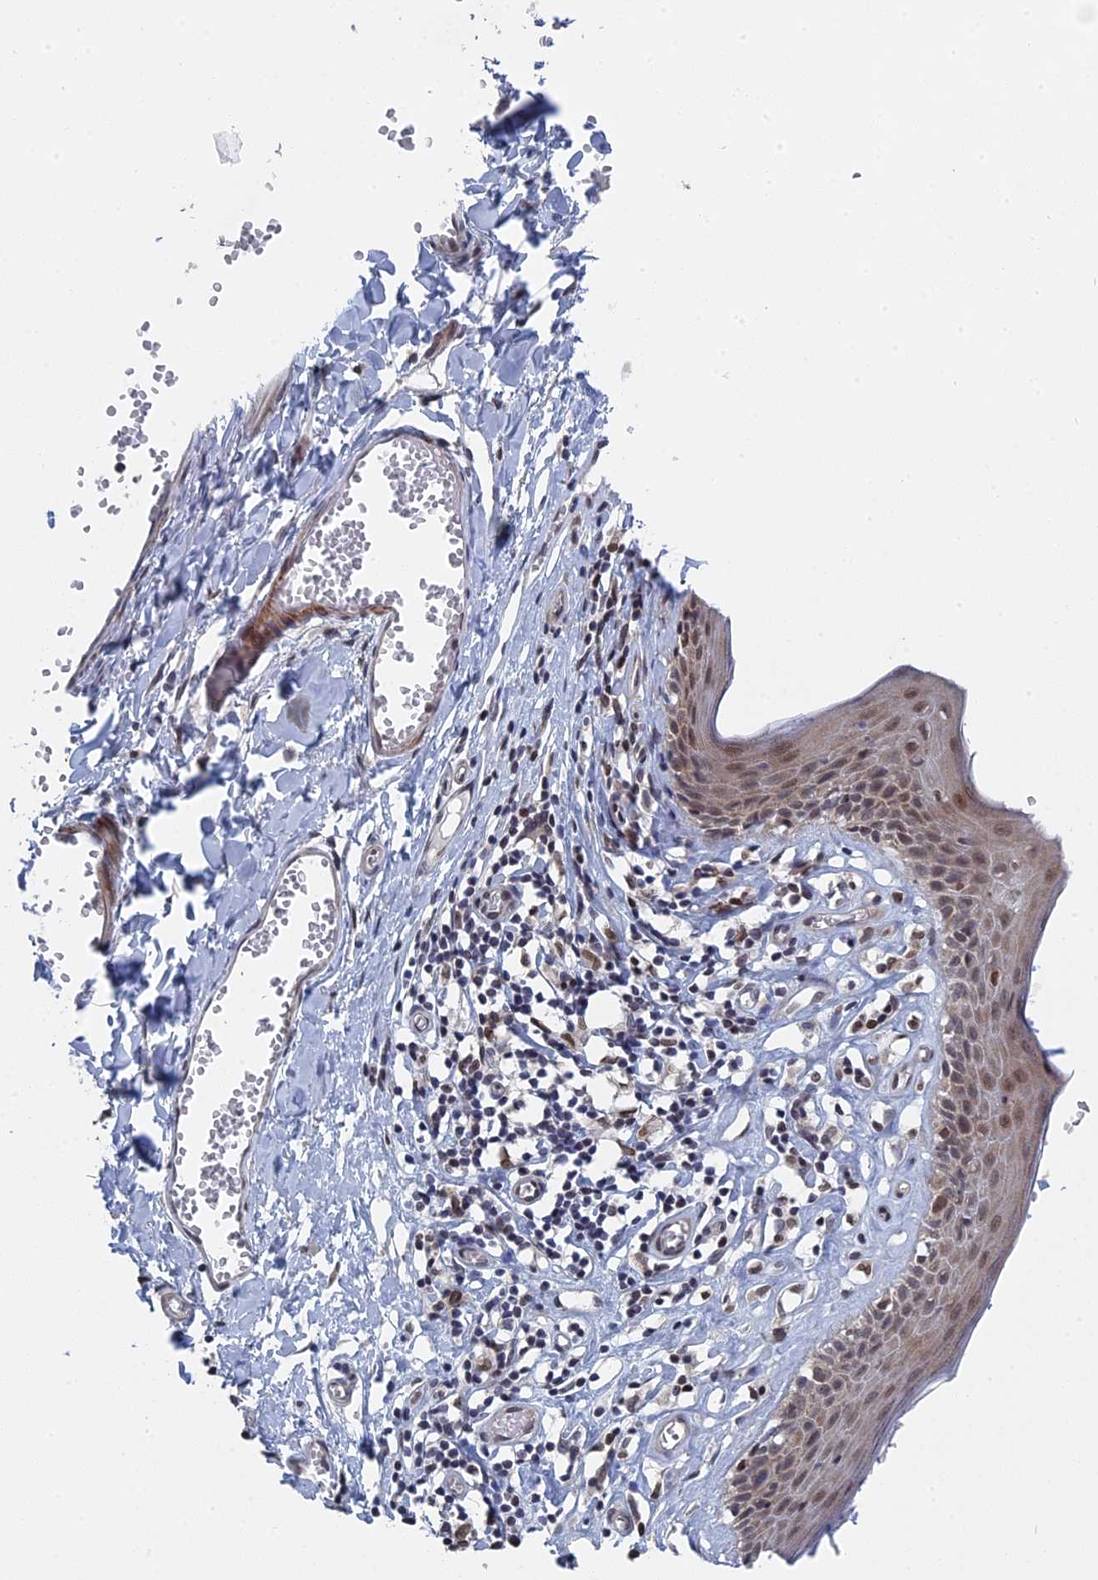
{"staining": {"intensity": "weak", "quantity": "25%-75%", "location": "nuclear"}, "tissue": "skin", "cell_type": "Epidermal cells", "image_type": "normal", "snomed": [{"axis": "morphology", "description": "Normal tissue, NOS"}, {"axis": "topography", "description": "Adipose tissue"}, {"axis": "topography", "description": "Vascular tissue"}, {"axis": "topography", "description": "Vulva"}, {"axis": "topography", "description": "Peripheral nerve tissue"}], "caption": "A brown stain shows weak nuclear expression of a protein in epidermal cells of unremarkable human skin. (Stains: DAB (3,3'-diaminobenzidine) in brown, nuclei in blue, Microscopy: brightfield microscopy at high magnification).", "gene": "MTRF1", "patient": {"sex": "female", "age": 86}}